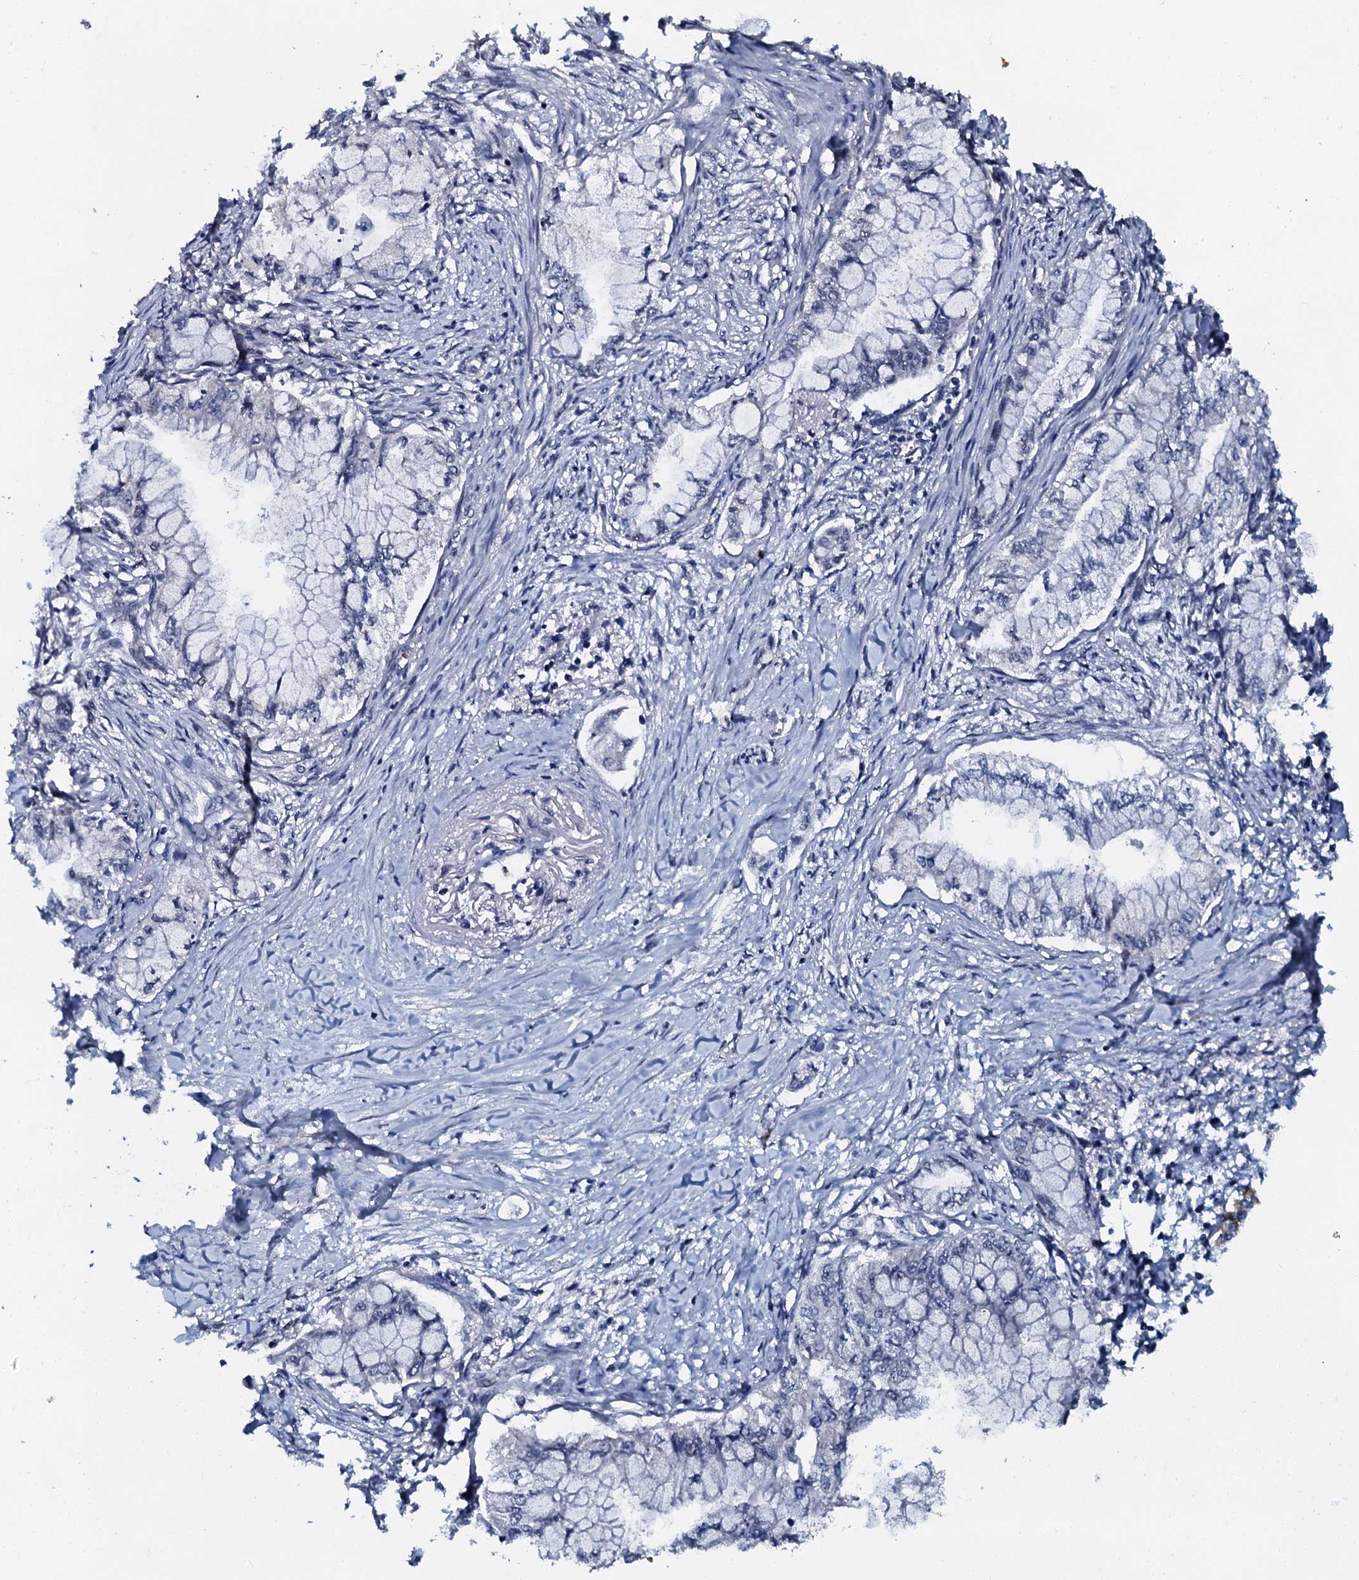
{"staining": {"intensity": "negative", "quantity": "none", "location": "none"}, "tissue": "pancreatic cancer", "cell_type": "Tumor cells", "image_type": "cancer", "snomed": [{"axis": "morphology", "description": "Adenocarcinoma, NOS"}, {"axis": "topography", "description": "Pancreas"}], "caption": "Human pancreatic adenocarcinoma stained for a protein using immunohistochemistry exhibits no expression in tumor cells.", "gene": "N4BP1", "patient": {"sex": "female", "age": 78}}